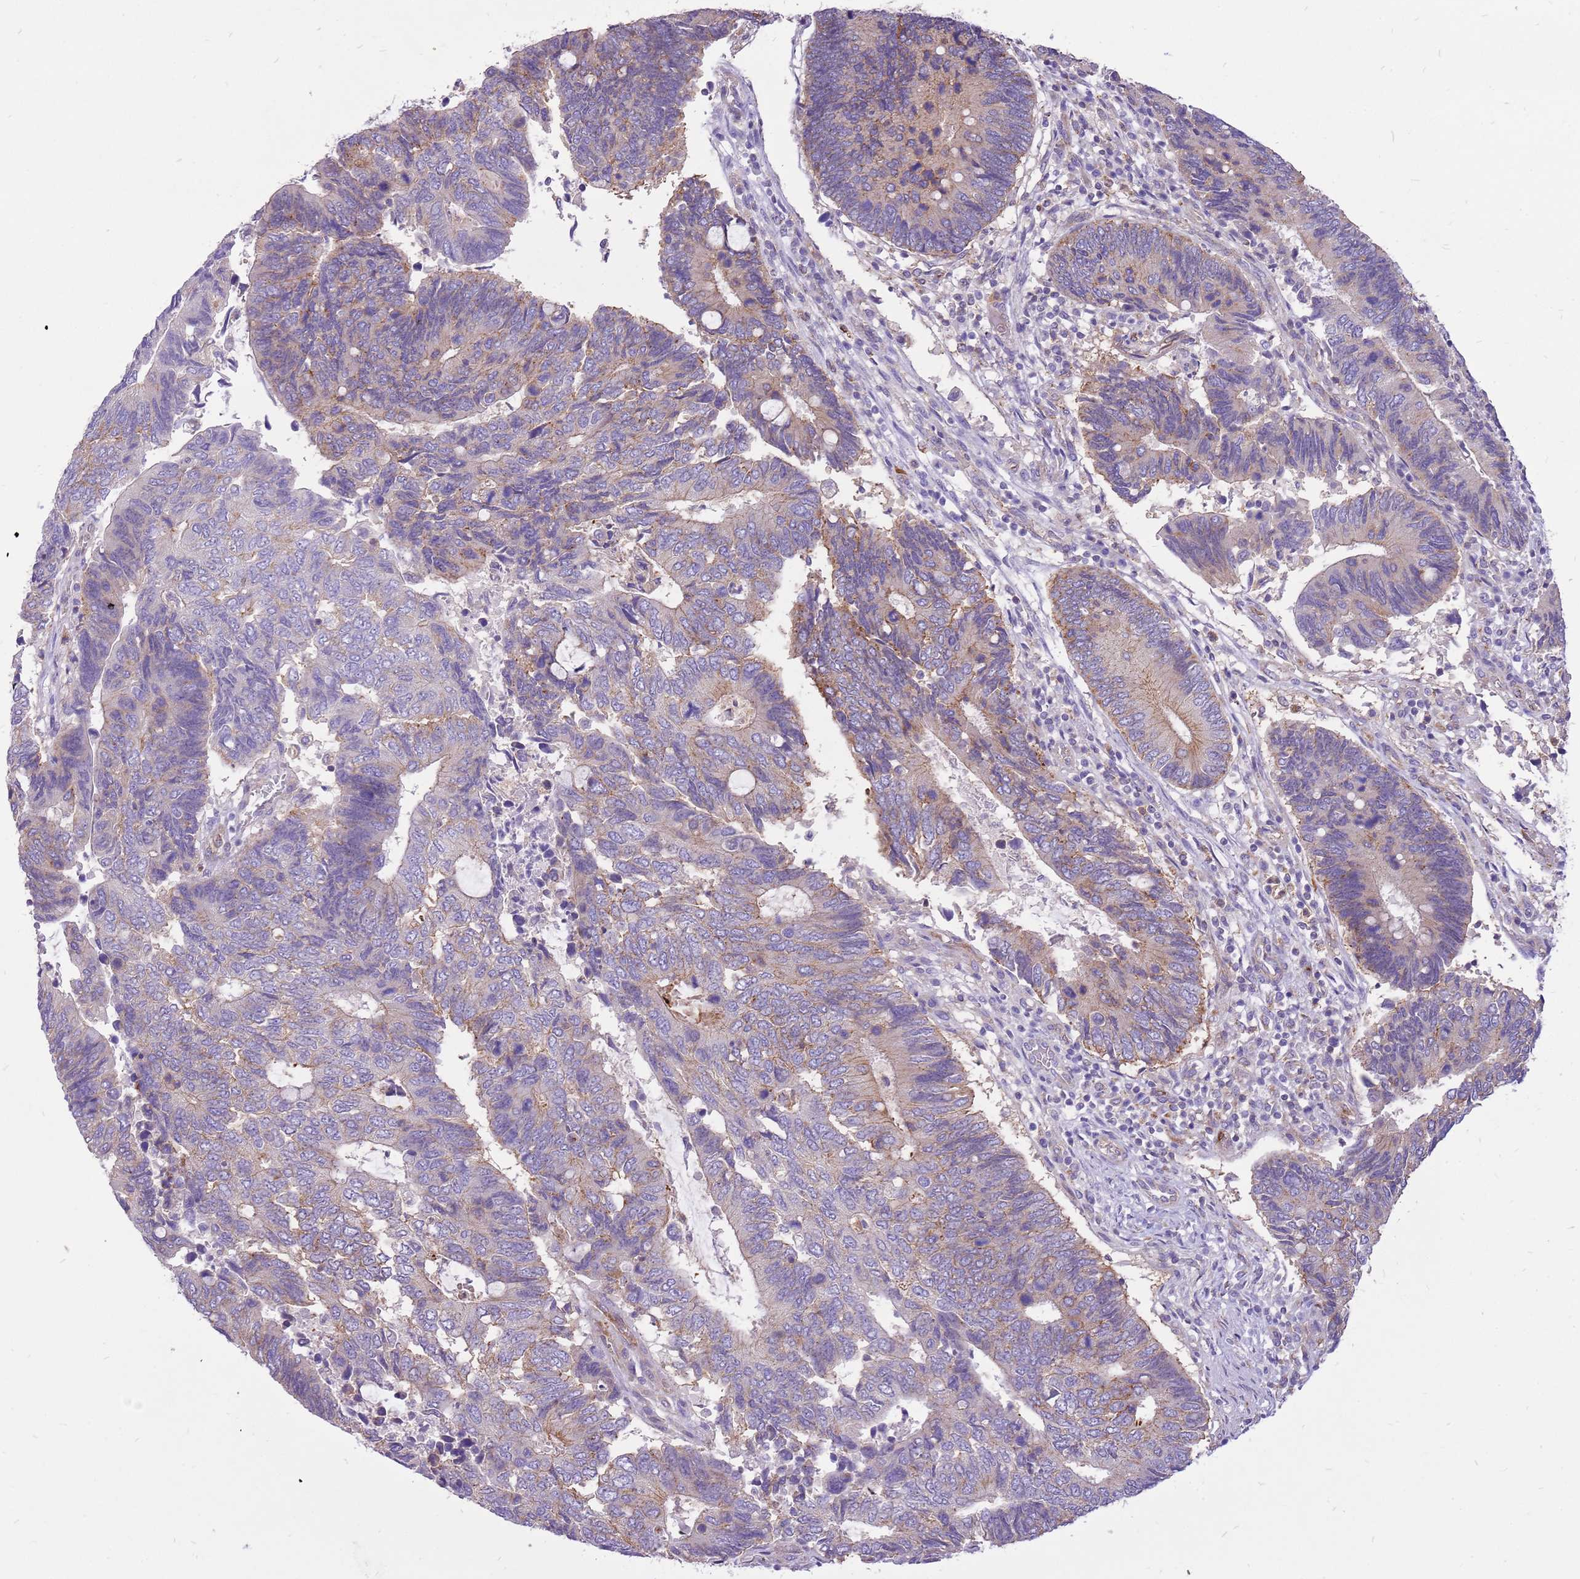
{"staining": {"intensity": "weak", "quantity": "<25%", "location": "cytoplasmic/membranous"}, "tissue": "colorectal cancer", "cell_type": "Tumor cells", "image_type": "cancer", "snomed": [{"axis": "morphology", "description": "Adenocarcinoma, NOS"}, {"axis": "topography", "description": "Colon"}], "caption": "DAB immunohistochemical staining of colorectal cancer (adenocarcinoma) exhibits no significant staining in tumor cells.", "gene": "WDR90", "patient": {"sex": "male", "age": 87}}